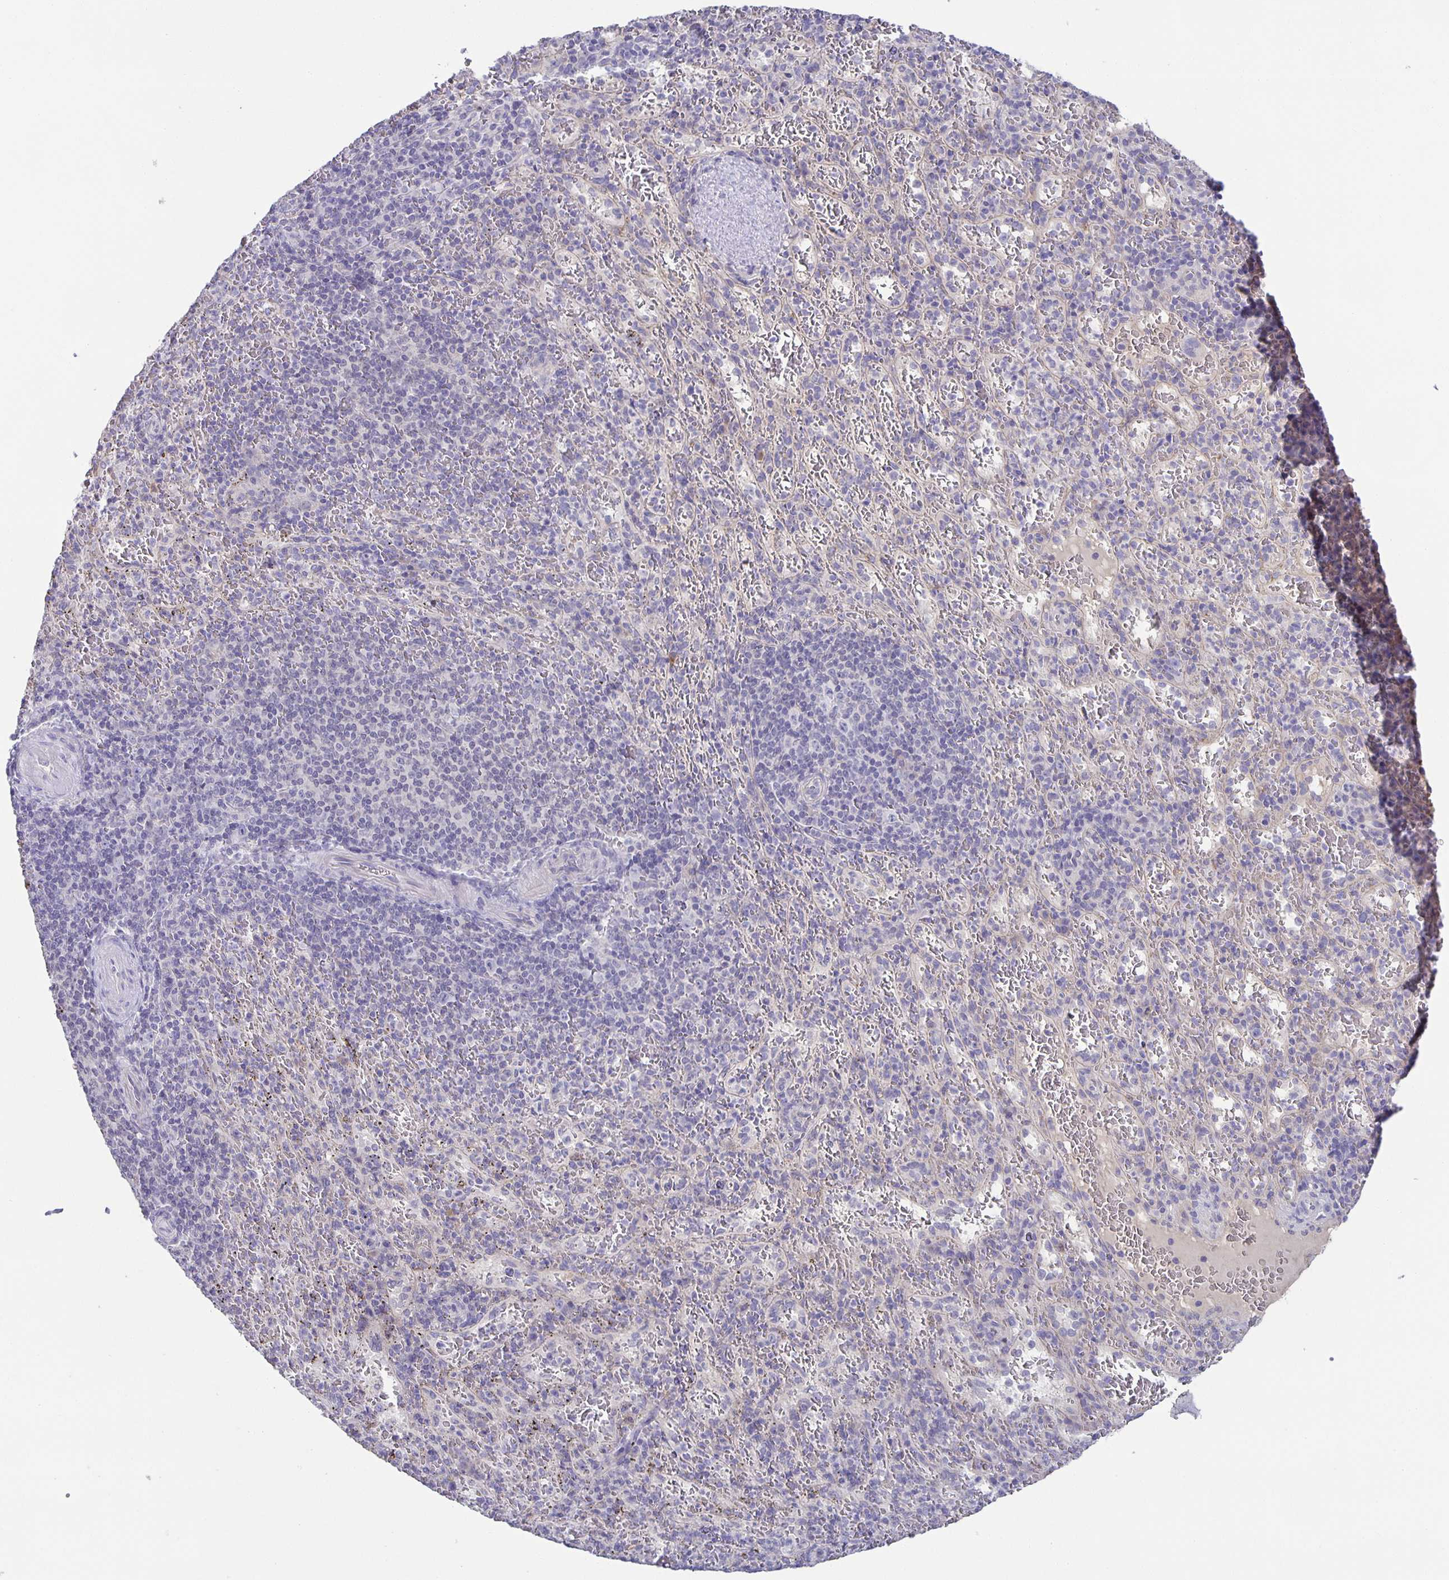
{"staining": {"intensity": "negative", "quantity": "none", "location": "none"}, "tissue": "spleen", "cell_type": "Cells in red pulp", "image_type": "normal", "snomed": [{"axis": "morphology", "description": "Normal tissue, NOS"}, {"axis": "topography", "description": "Spleen"}], "caption": "This histopathology image is of normal spleen stained with immunohistochemistry to label a protein in brown with the nuclei are counter-stained blue. There is no positivity in cells in red pulp. (IHC, brightfield microscopy, high magnification).", "gene": "PTPN3", "patient": {"sex": "male", "age": 57}}